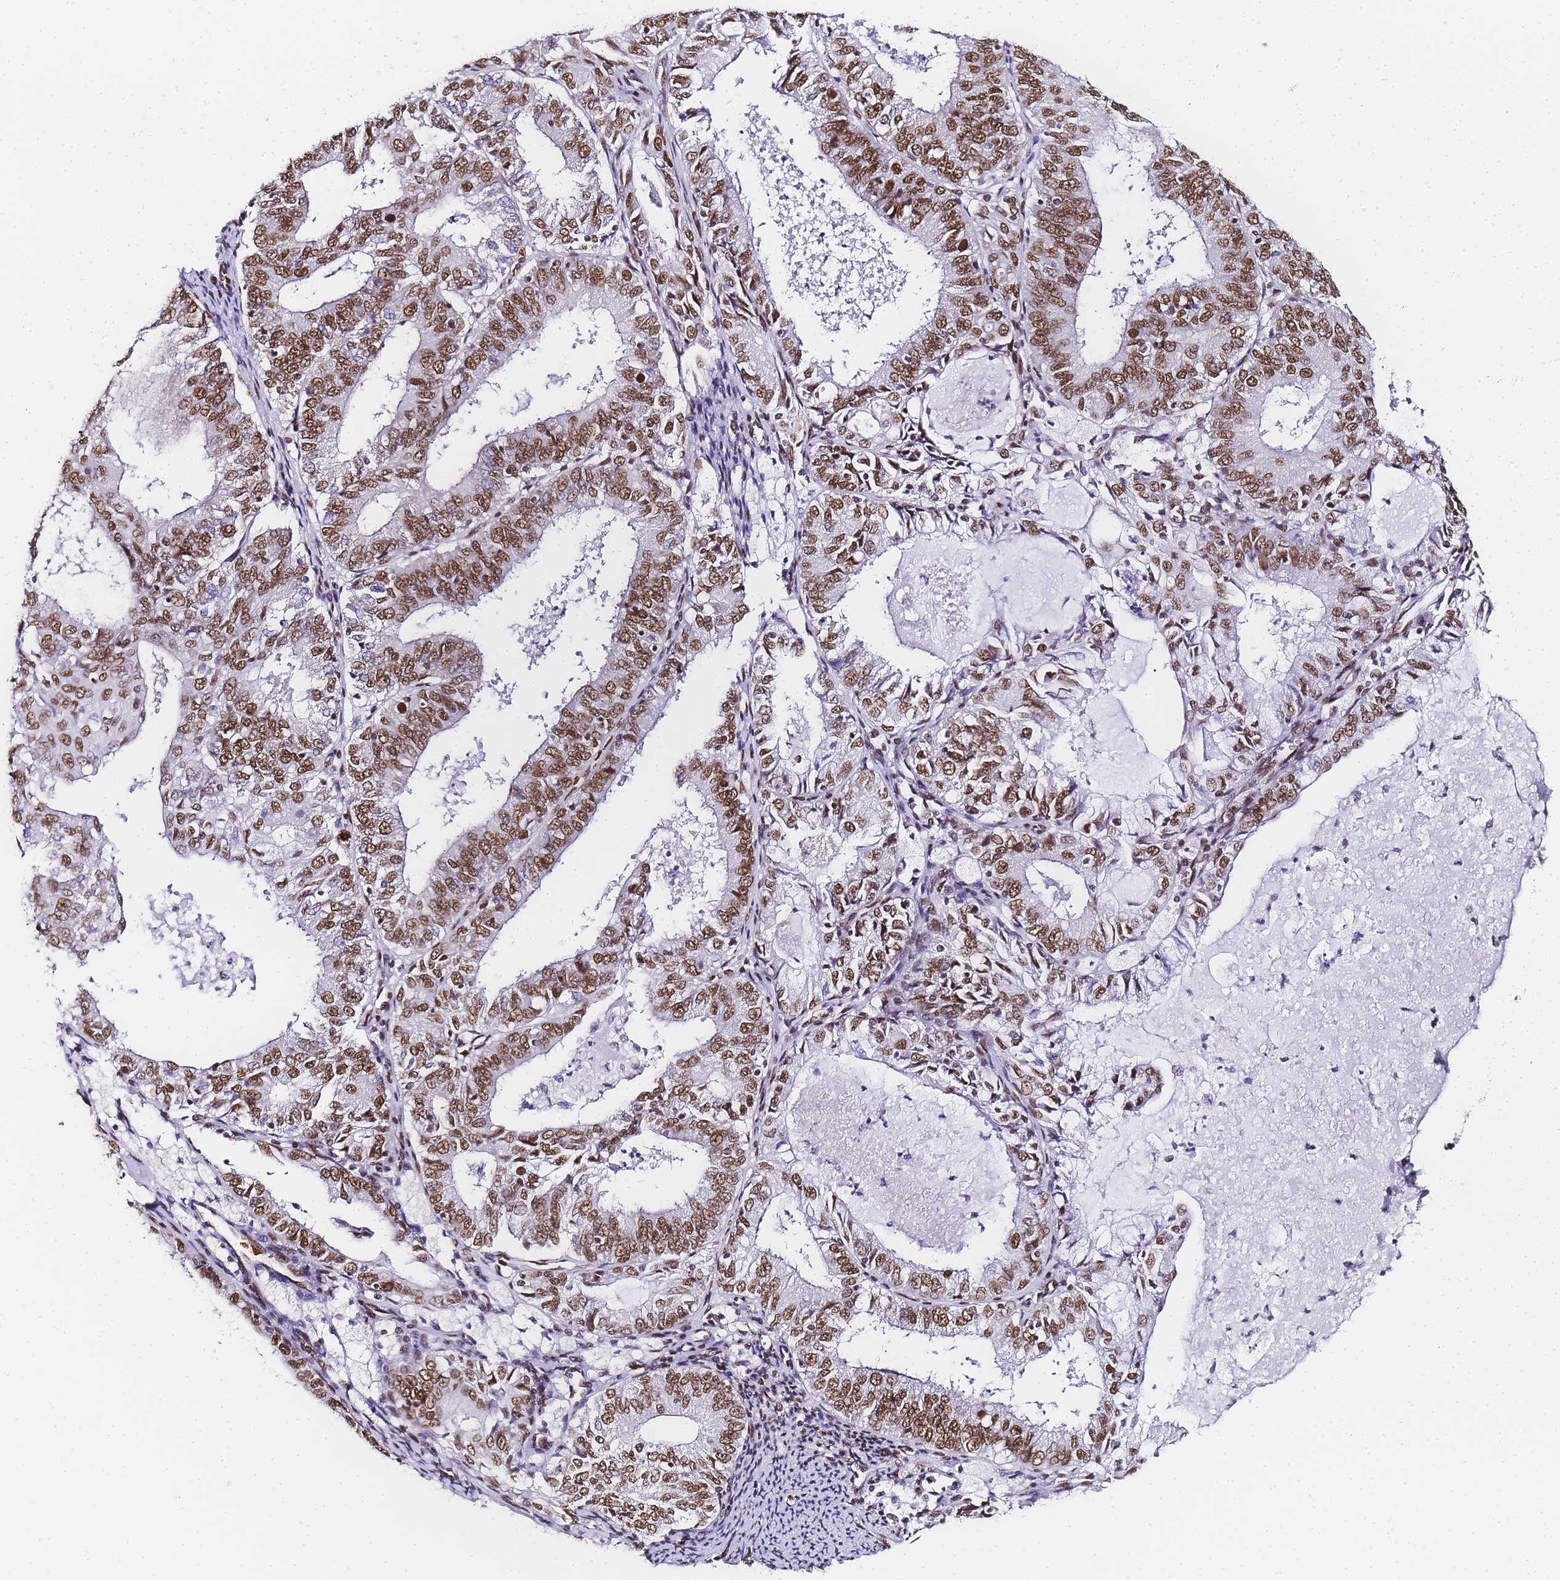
{"staining": {"intensity": "moderate", "quantity": ">75%", "location": "nuclear"}, "tissue": "endometrial cancer", "cell_type": "Tumor cells", "image_type": "cancer", "snomed": [{"axis": "morphology", "description": "Adenocarcinoma, NOS"}, {"axis": "topography", "description": "Endometrium"}], "caption": "Immunohistochemistry photomicrograph of human endometrial adenocarcinoma stained for a protein (brown), which exhibits medium levels of moderate nuclear staining in about >75% of tumor cells.", "gene": "POLR1A", "patient": {"sex": "female", "age": 57}}